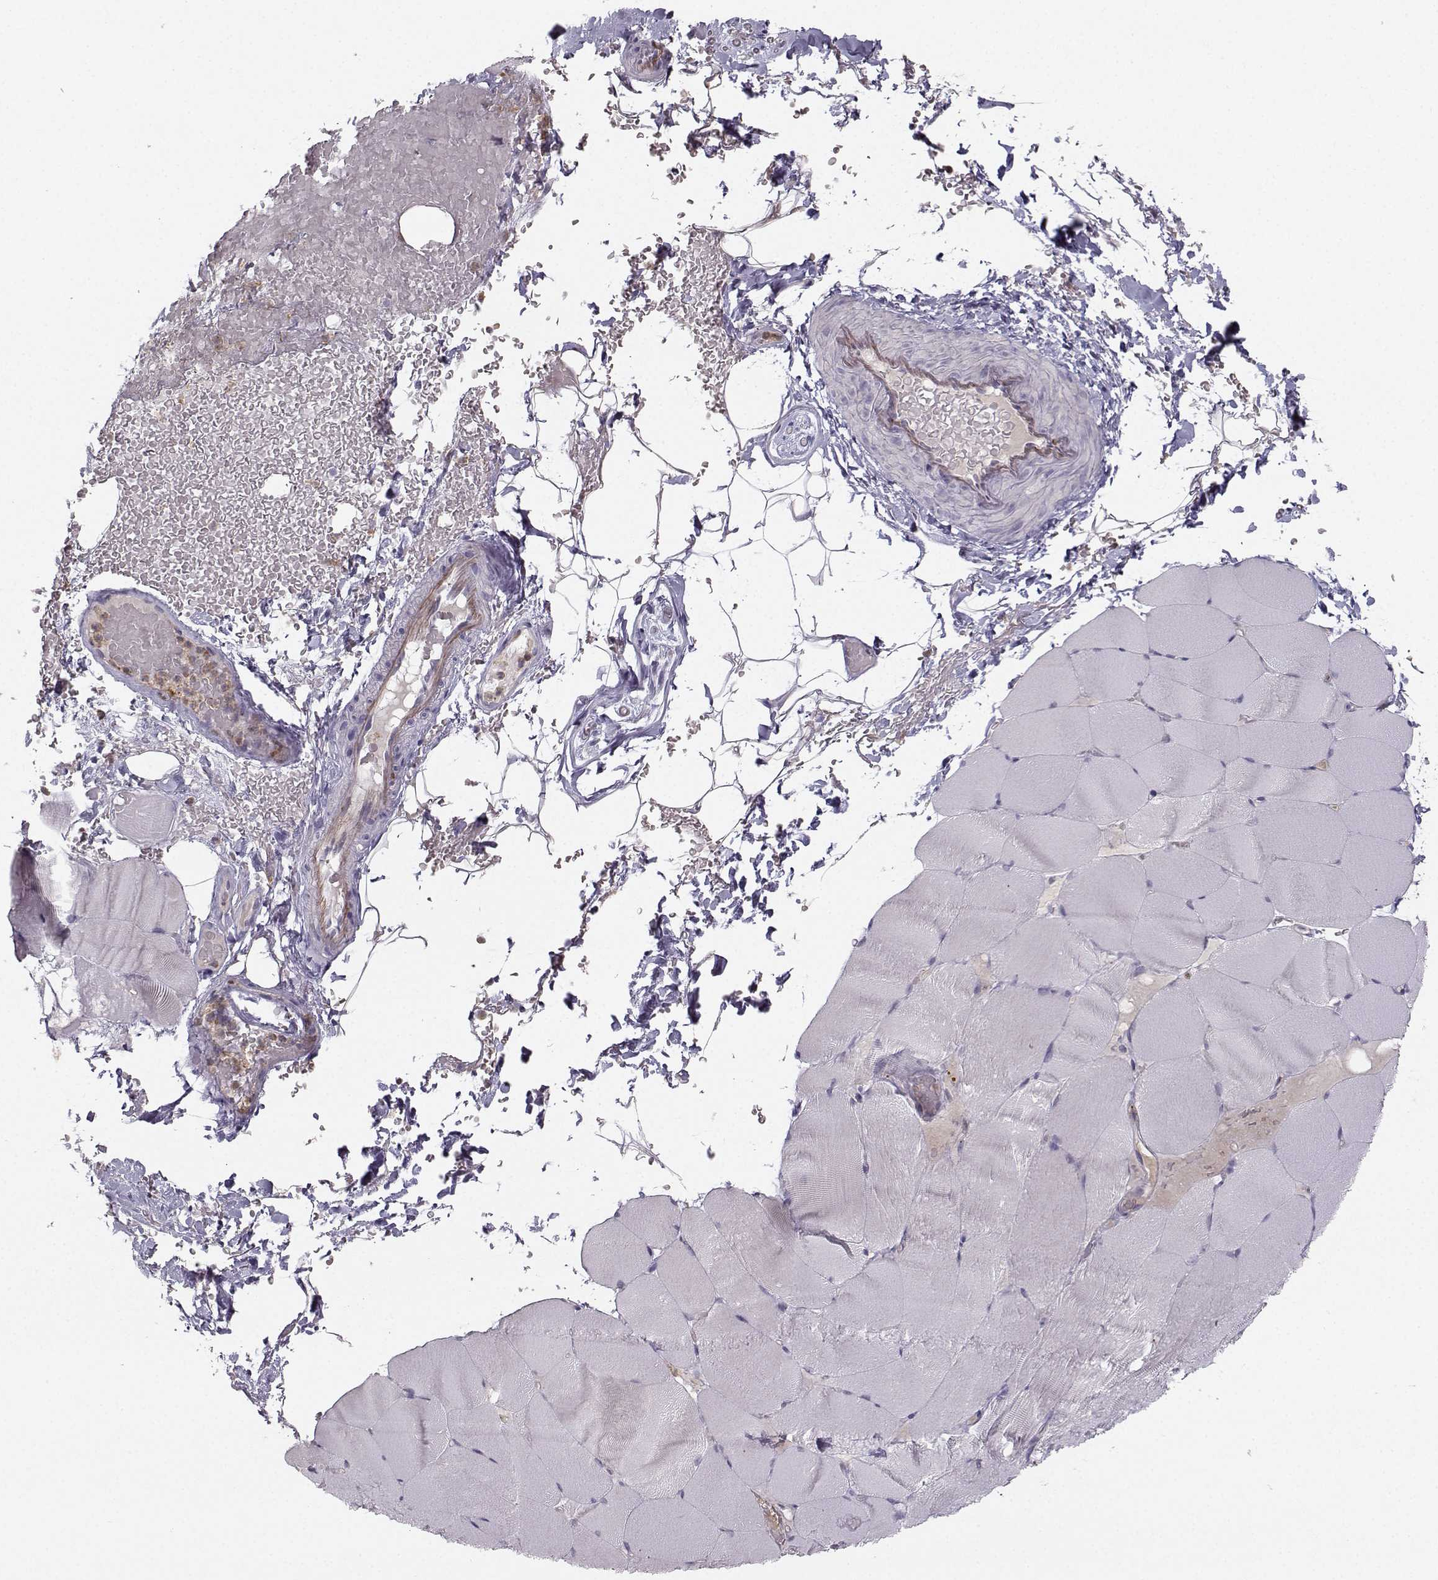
{"staining": {"intensity": "negative", "quantity": "none", "location": "none"}, "tissue": "skeletal muscle", "cell_type": "Myocytes", "image_type": "normal", "snomed": [{"axis": "morphology", "description": "Normal tissue, NOS"}, {"axis": "topography", "description": "Skeletal muscle"}], "caption": "An immunohistochemistry (IHC) photomicrograph of normal skeletal muscle is shown. There is no staining in myocytes of skeletal muscle.", "gene": "OPRD1", "patient": {"sex": "female", "age": 37}}